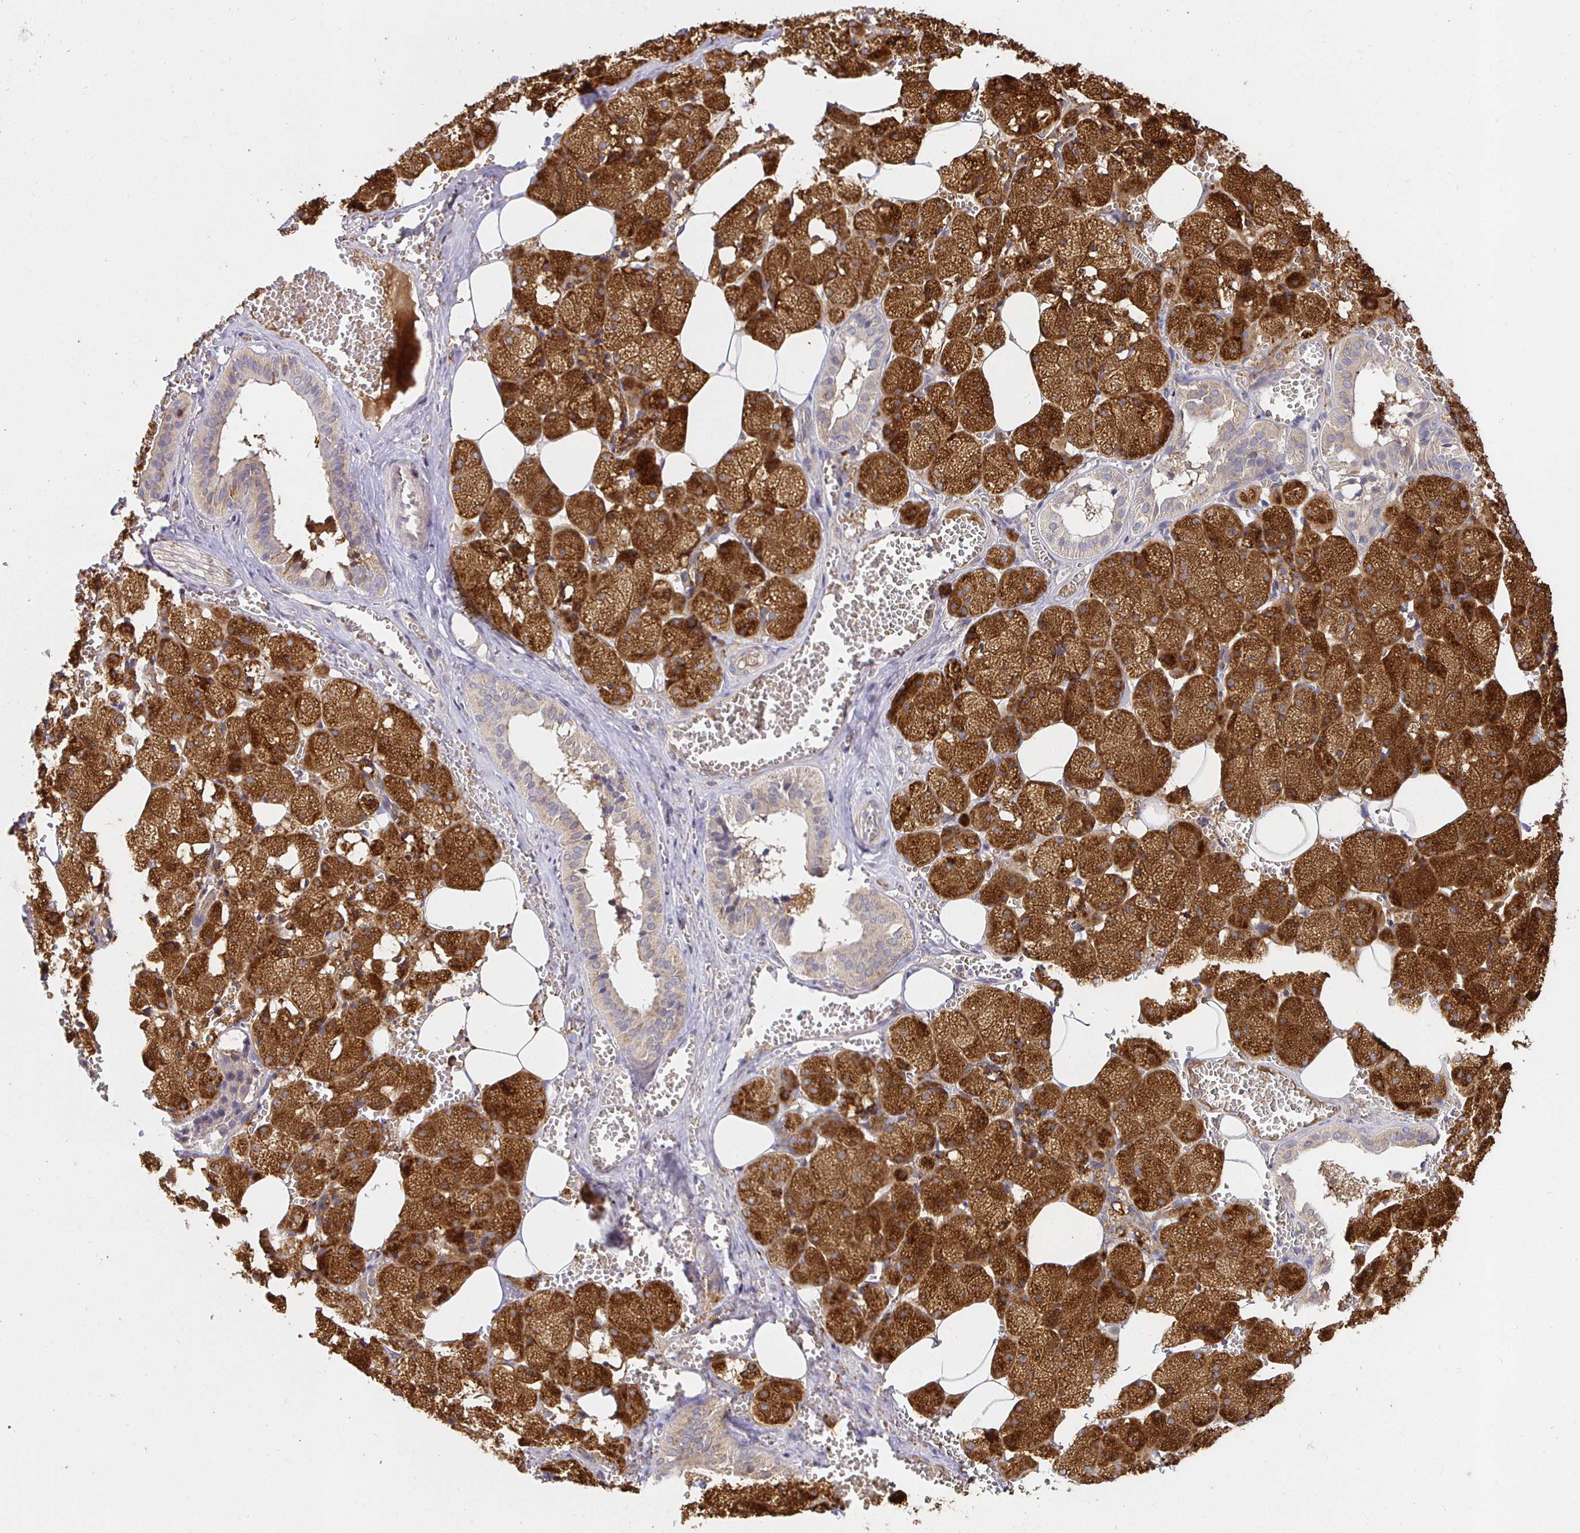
{"staining": {"intensity": "strong", "quantity": ">75%", "location": "cytoplasmic/membranous"}, "tissue": "salivary gland", "cell_type": "Glandular cells", "image_type": "normal", "snomed": [{"axis": "morphology", "description": "Normal tissue, NOS"}, {"axis": "topography", "description": "Salivary gland"}, {"axis": "topography", "description": "Peripheral nerve tissue"}], "caption": "Approximately >75% of glandular cells in benign human salivary gland show strong cytoplasmic/membranous protein expression as visualized by brown immunohistochemical staining.", "gene": "IRAK1", "patient": {"sex": "male", "age": 38}}